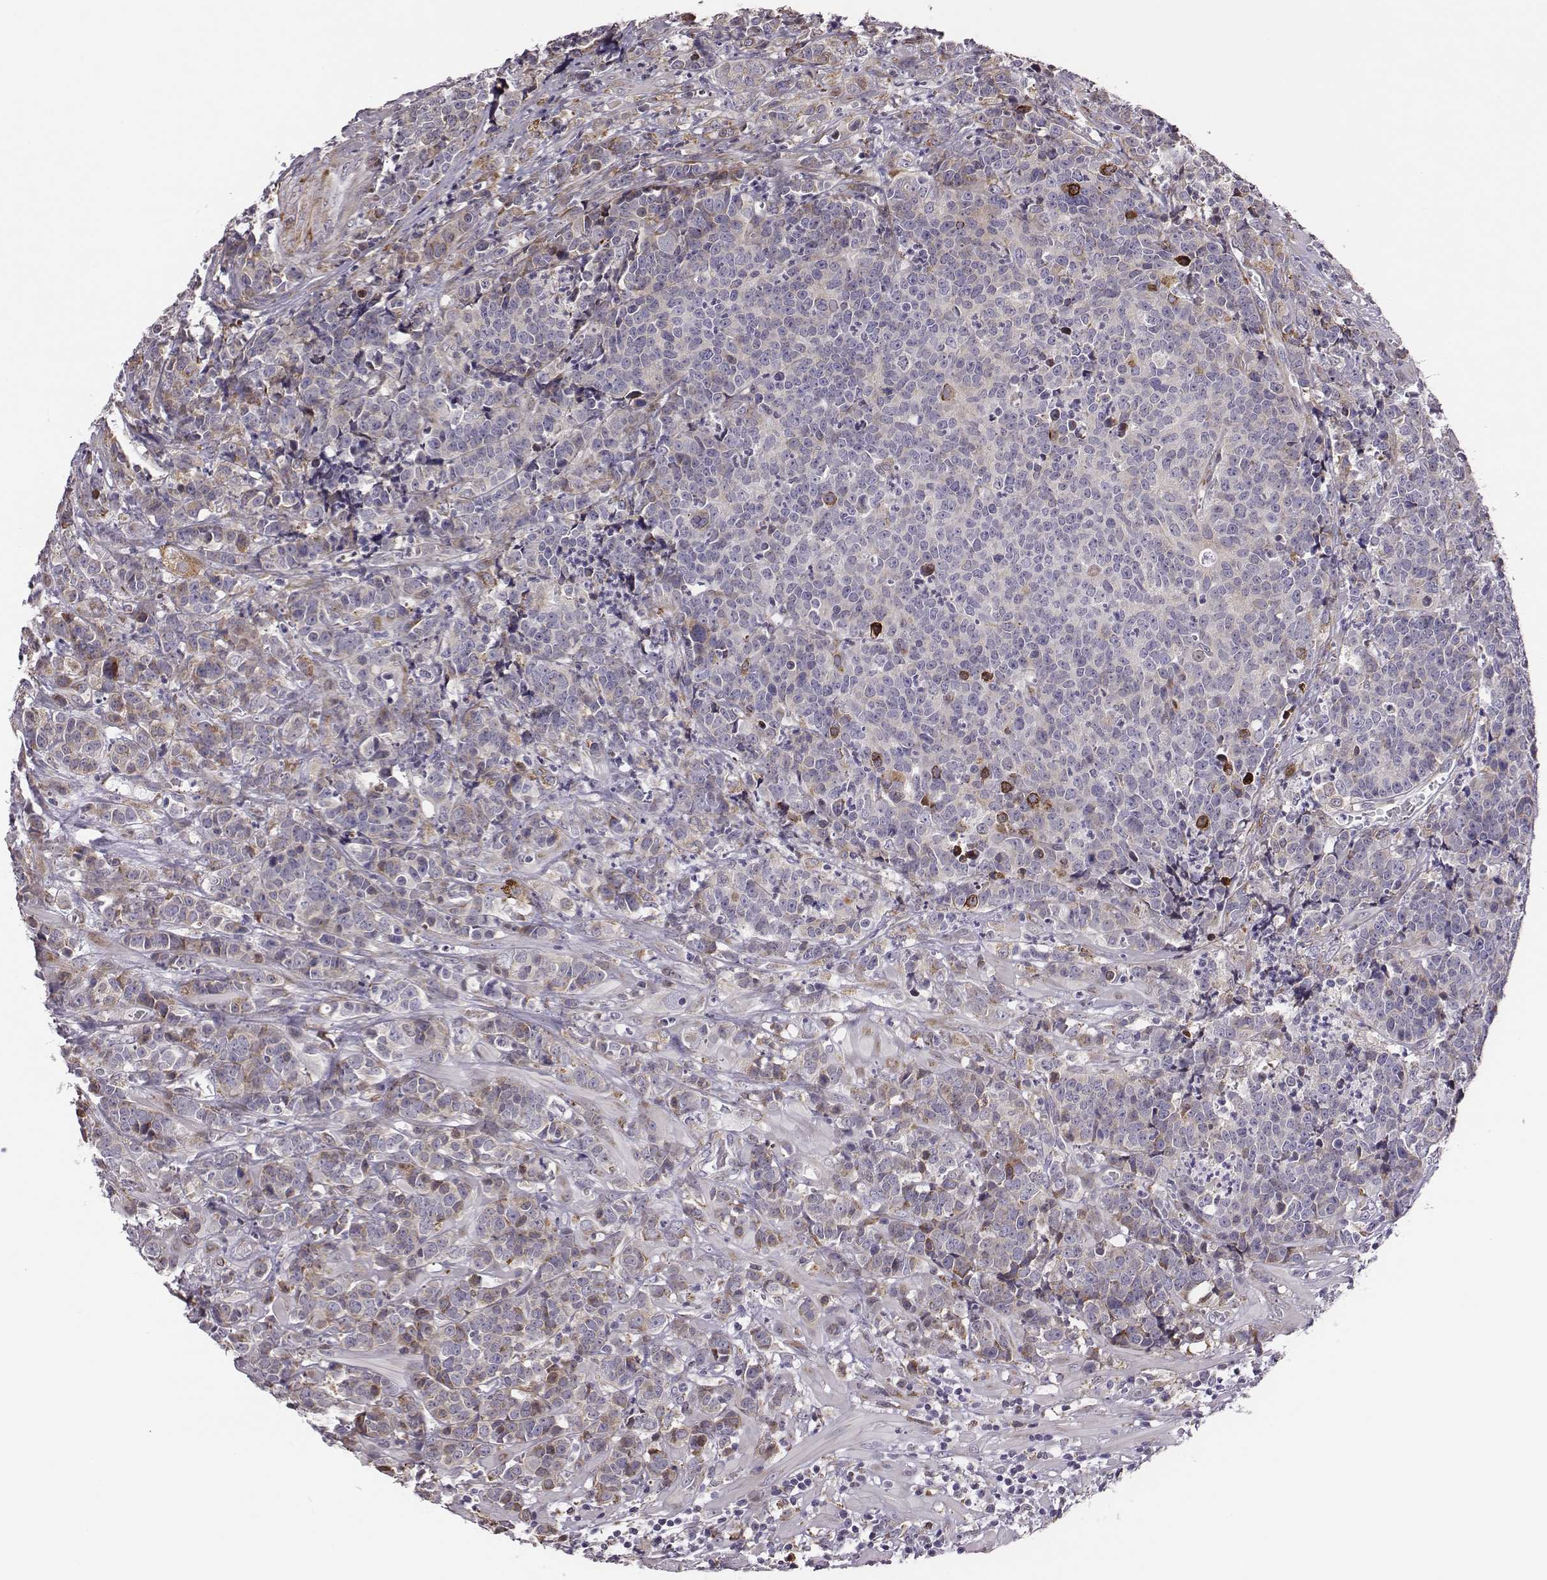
{"staining": {"intensity": "moderate", "quantity": "<25%", "location": "cytoplasmic/membranous"}, "tissue": "prostate cancer", "cell_type": "Tumor cells", "image_type": "cancer", "snomed": [{"axis": "morphology", "description": "Adenocarcinoma, NOS"}, {"axis": "topography", "description": "Prostate"}], "caption": "Immunohistochemical staining of human prostate cancer (adenocarcinoma) demonstrates moderate cytoplasmic/membranous protein positivity in approximately <25% of tumor cells.", "gene": "SELENOI", "patient": {"sex": "male", "age": 67}}